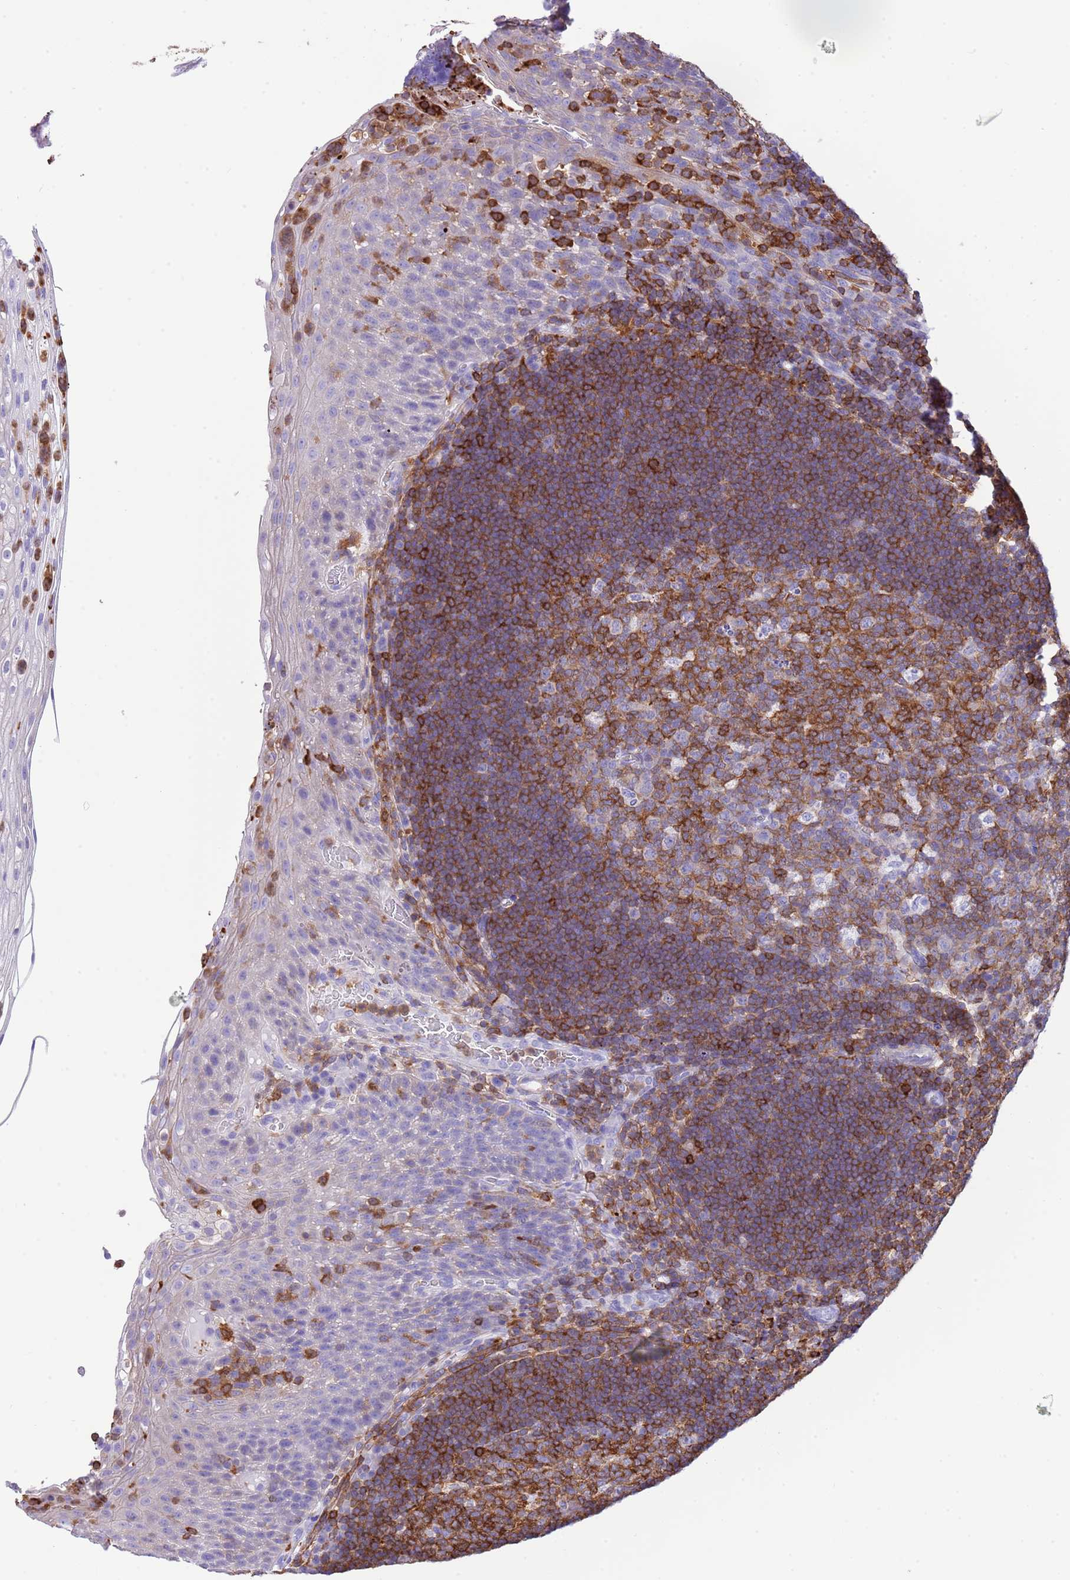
{"staining": {"intensity": "moderate", "quantity": "25%-75%", "location": "cytoplasmic/membranous"}, "tissue": "tonsil", "cell_type": "Germinal center cells", "image_type": "normal", "snomed": [{"axis": "morphology", "description": "Normal tissue, NOS"}, {"axis": "topography", "description": "Tonsil"}], "caption": "IHC histopathology image of benign tonsil stained for a protein (brown), which demonstrates medium levels of moderate cytoplasmic/membranous staining in about 25%-75% of germinal center cells.", "gene": "CNN2", "patient": {"sex": "male", "age": 17}}